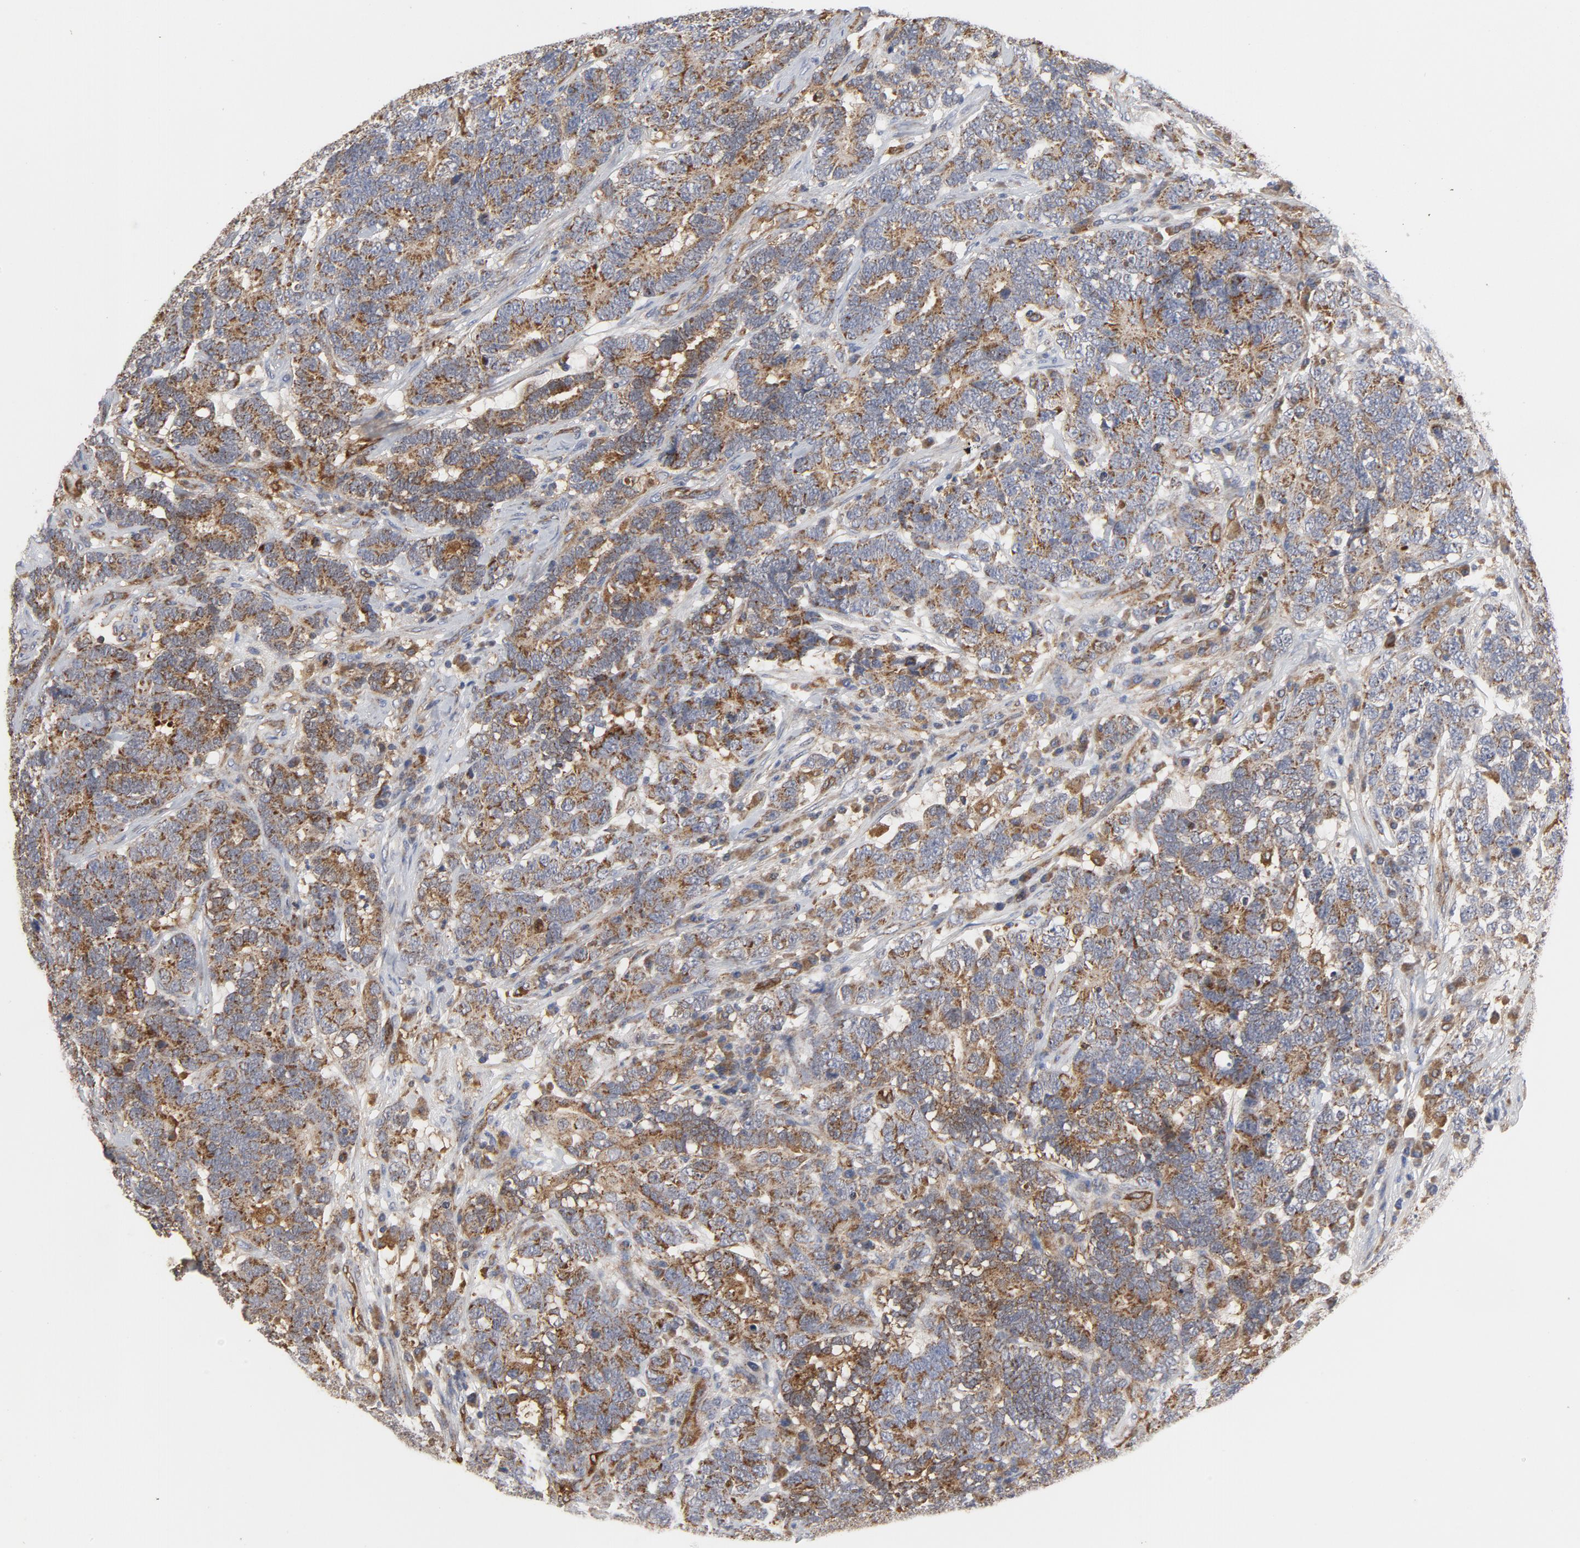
{"staining": {"intensity": "moderate", "quantity": ">75%", "location": "cytoplasmic/membranous"}, "tissue": "testis cancer", "cell_type": "Tumor cells", "image_type": "cancer", "snomed": [{"axis": "morphology", "description": "Carcinoma, Embryonal, NOS"}, {"axis": "topography", "description": "Testis"}], "caption": "Testis cancer stained with immunohistochemistry exhibits moderate cytoplasmic/membranous expression in about >75% of tumor cells.", "gene": "RAPGEF4", "patient": {"sex": "male", "age": 26}}